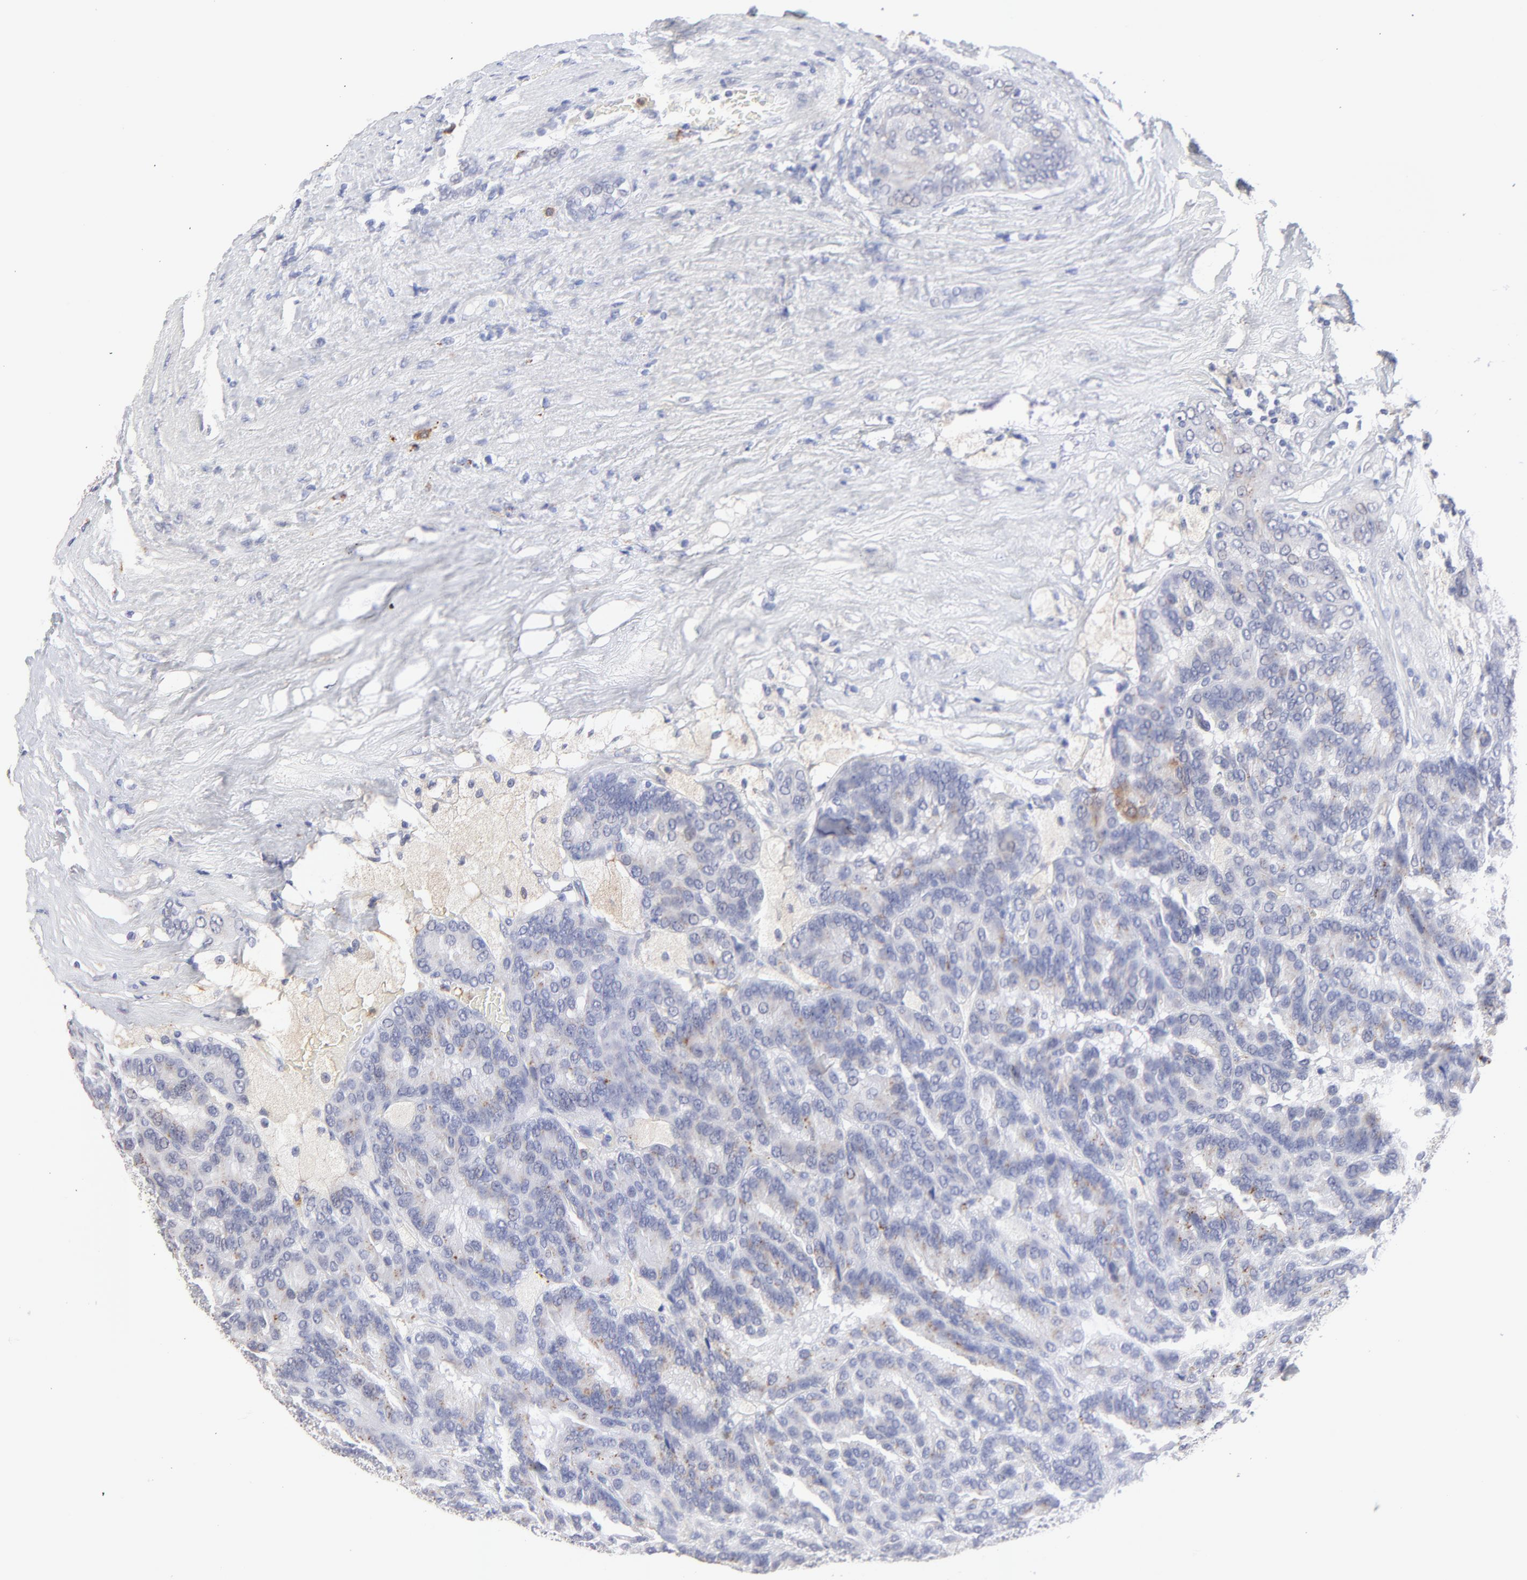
{"staining": {"intensity": "negative", "quantity": "none", "location": "none"}, "tissue": "renal cancer", "cell_type": "Tumor cells", "image_type": "cancer", "snomed": [{"axis": "morphology", "description": "Adenocarcinoma, NOS"}, {"axis": "topography", "description": "Kidney"}], "caption": "Tumor cells are negative for brown protein staining in renal adenocarcinoma. (DAB immunohistochemistry (IHC) visualized using brightfield microscopy, high magnification).", "gene": "SMARCA1", "patient": {"sex": "male", "age": 46}}